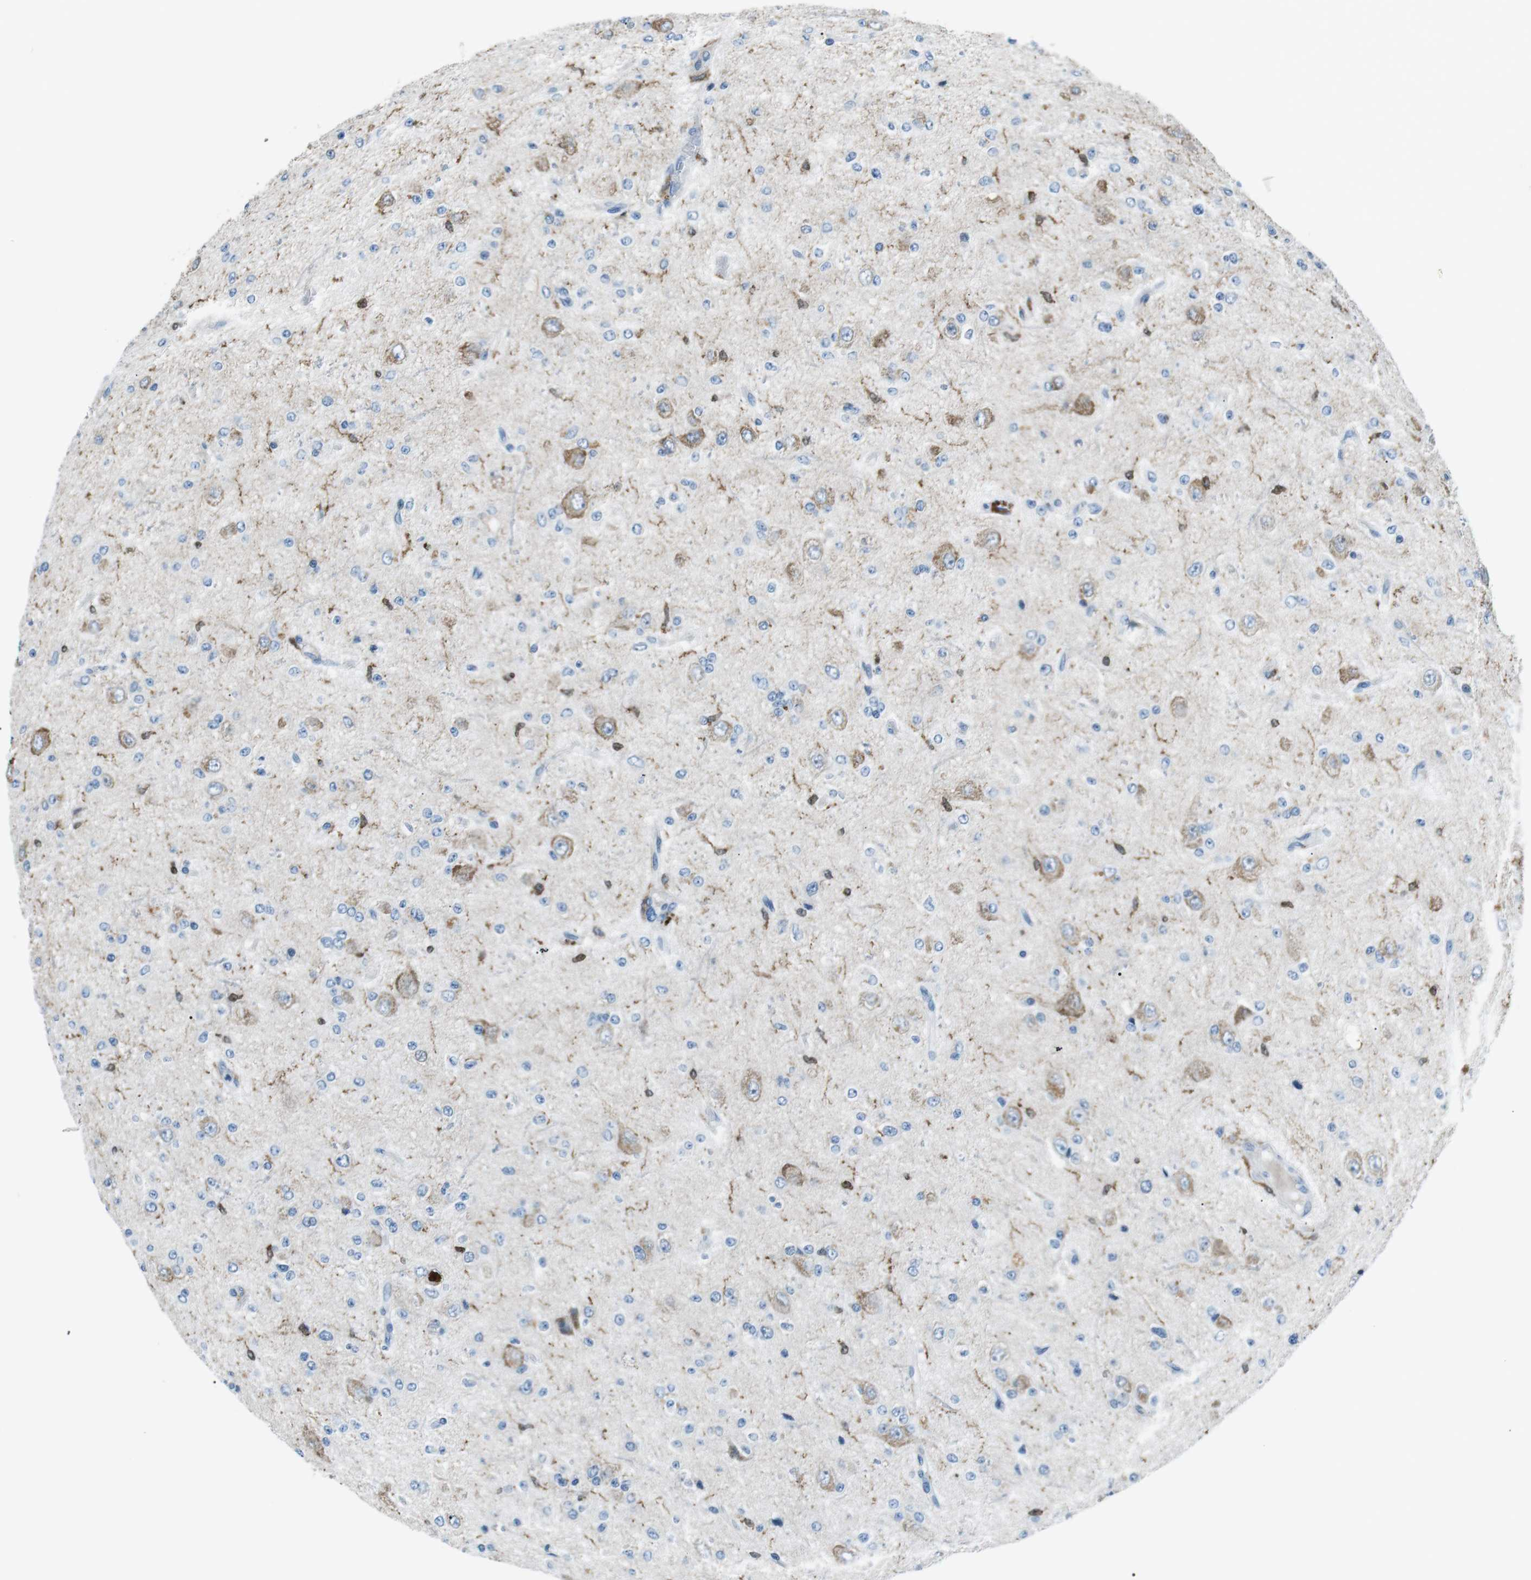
{"staining": {"intensity": "moderate", "quantity": ">75%", "location": "cytoplasmic/membranous"}, "tissue": "glioma", "cell_type": "Tumor cells", "image_type": "cancer", "snomed": [{"axis": "morphology", "description": "Glioma, malignant, High grade"}, {"axis": "topography", "description": "pancreas cauda"}], "caption": "IHC image of malignant glioma (high-grade) stained for a protein (brown), which reveals medium levels of moderate cytoplasmic/membranous positivity in about >75% of tumor cells.", "gene": "BLNK", "patient": {"sex": "male", "age": 60}}